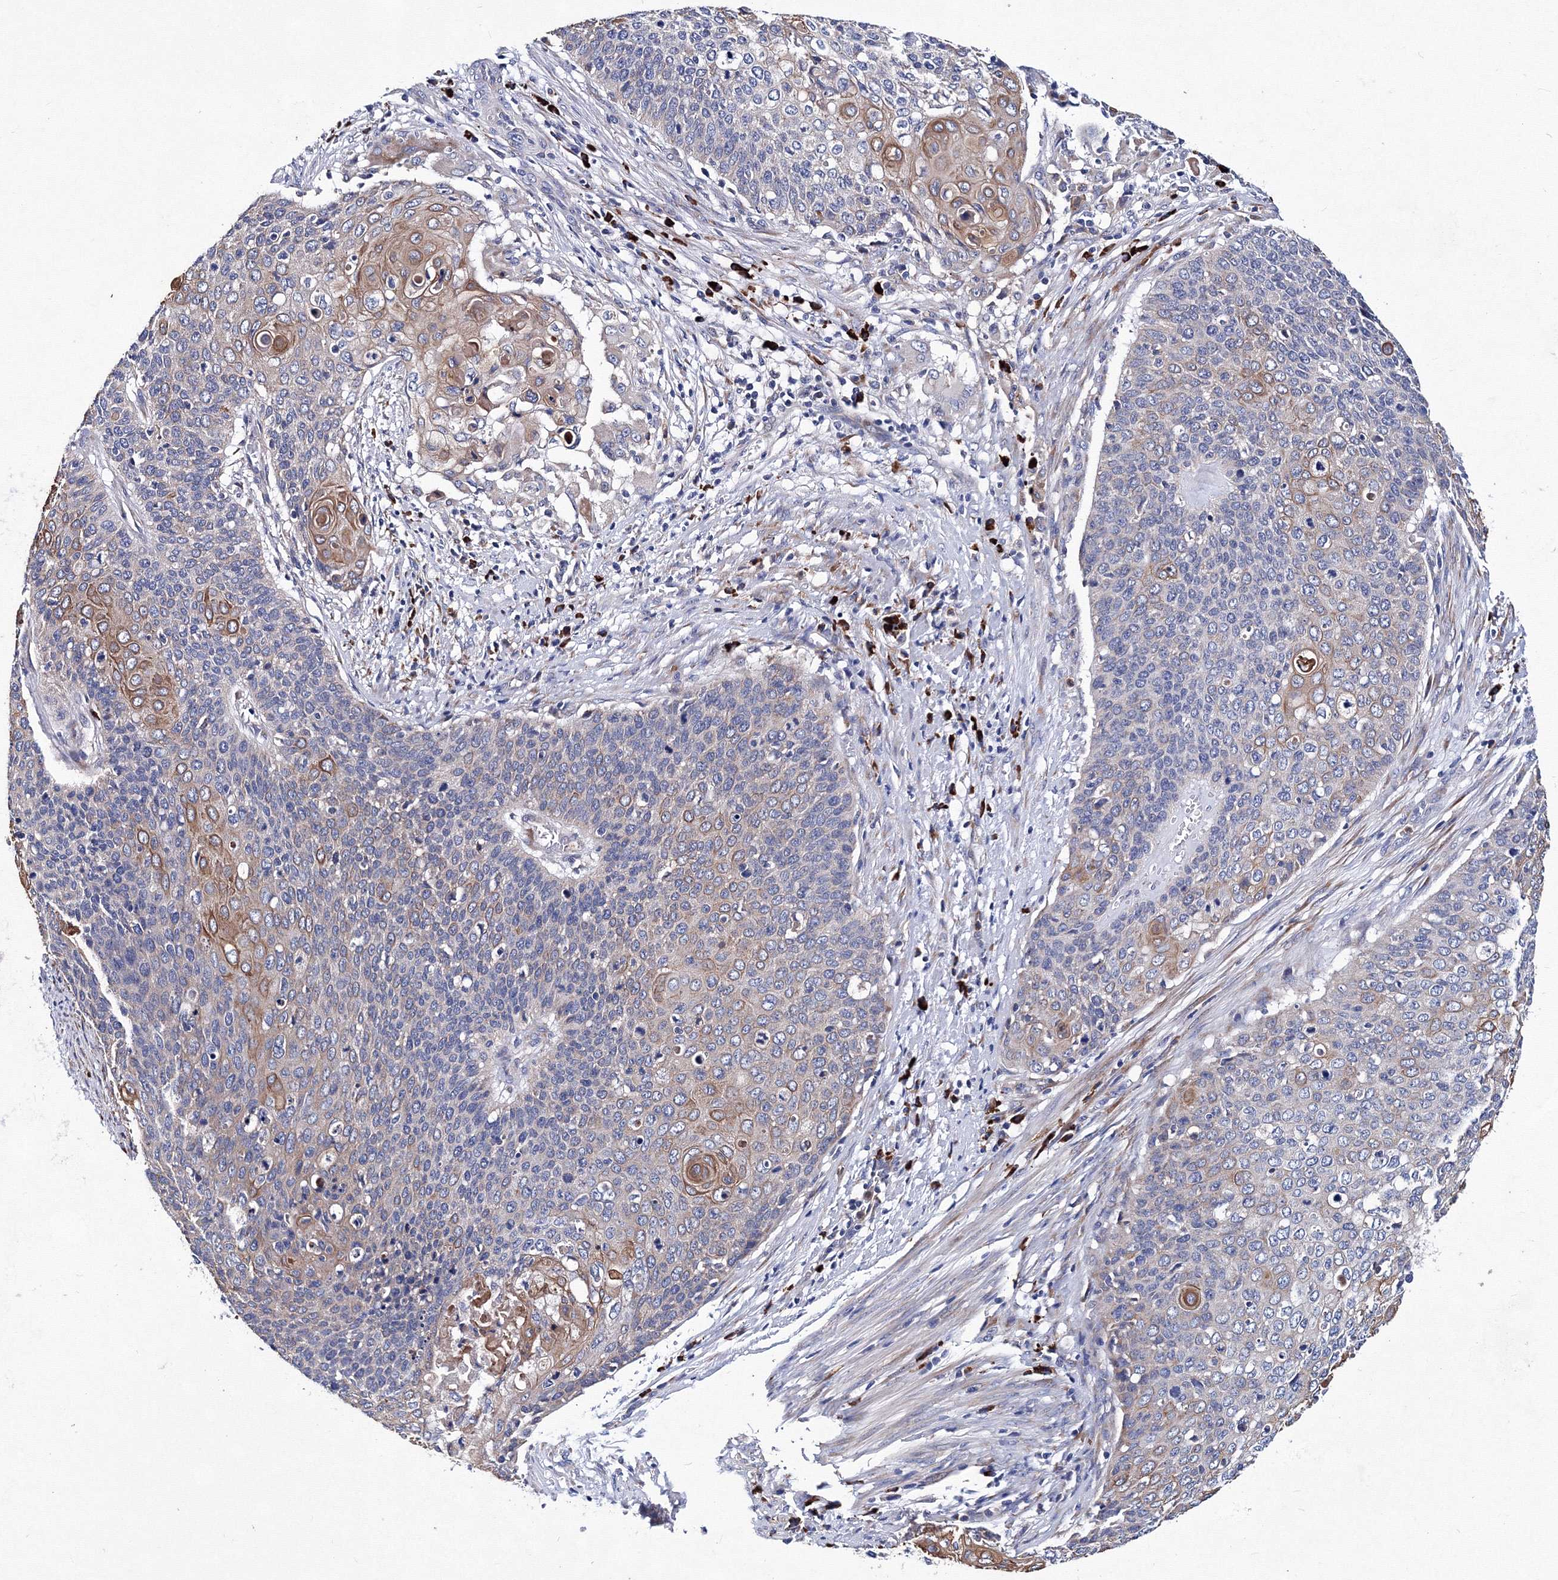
{"staining": {"intensity": "moderate", "quantity": "<25%", "location": "cytoplasmic/membranous"}, "tissue": "cervical cancer", "cell_type": "Tumor cells", "image_type": "cancer", "snomed": [{"axis": "morphology", "description": "Squamous cell carcinoma, NOS"}, {"axis": "topography", "description": "Cervix"}], "caption": "Immunohistochemical staining of cervical cancer (squamous cell carcinoma) shows moderate cytoplasmic/membranous protein expression in approximately <25% of tumor cells.", "gene": "TRPM2", "patient": {"sex": "female", "age": 39}}